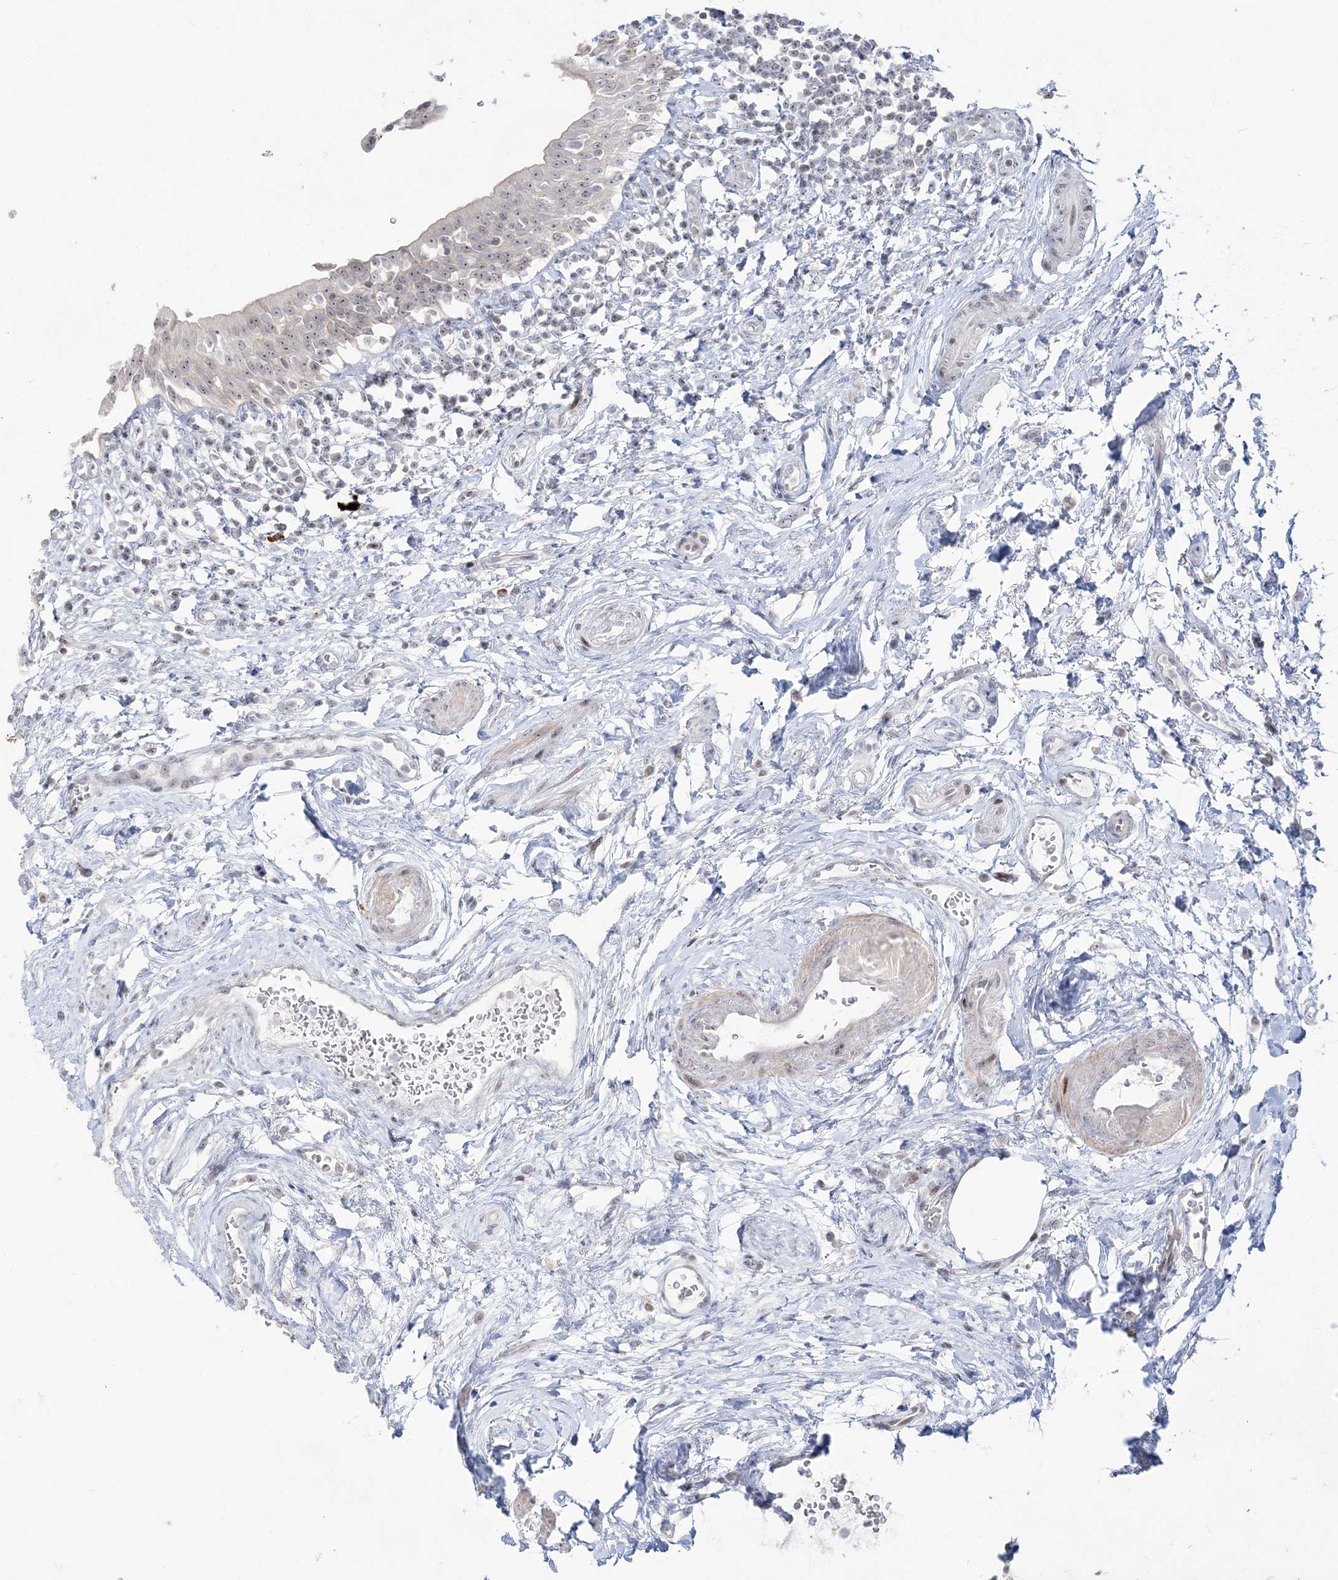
{"staining": {"intensity": "weak", "quantity": "25%-75%", "location": "nuclear"}, "tissue": "urinary bladder", "cell_type": "Urothelial cells", "image_type": "normal", "snomed": [{"axis": "morphology", "description": "Normal tissue, NOS"}, {"axis": "topography", "description": "Urinary bladder"}], "caption": "Immunohistochemistry of unremarkable urinary bladder demonstrates low levels of weak nuclear staining in about 25%-75% of urothelial cells. (DAB (3,3'-diaminobenzidine) IHC, brown staining for protein, blue staining for nuclei).", "gene": "SH3BP4", "patient": {"sex": "male", "age": 83}}